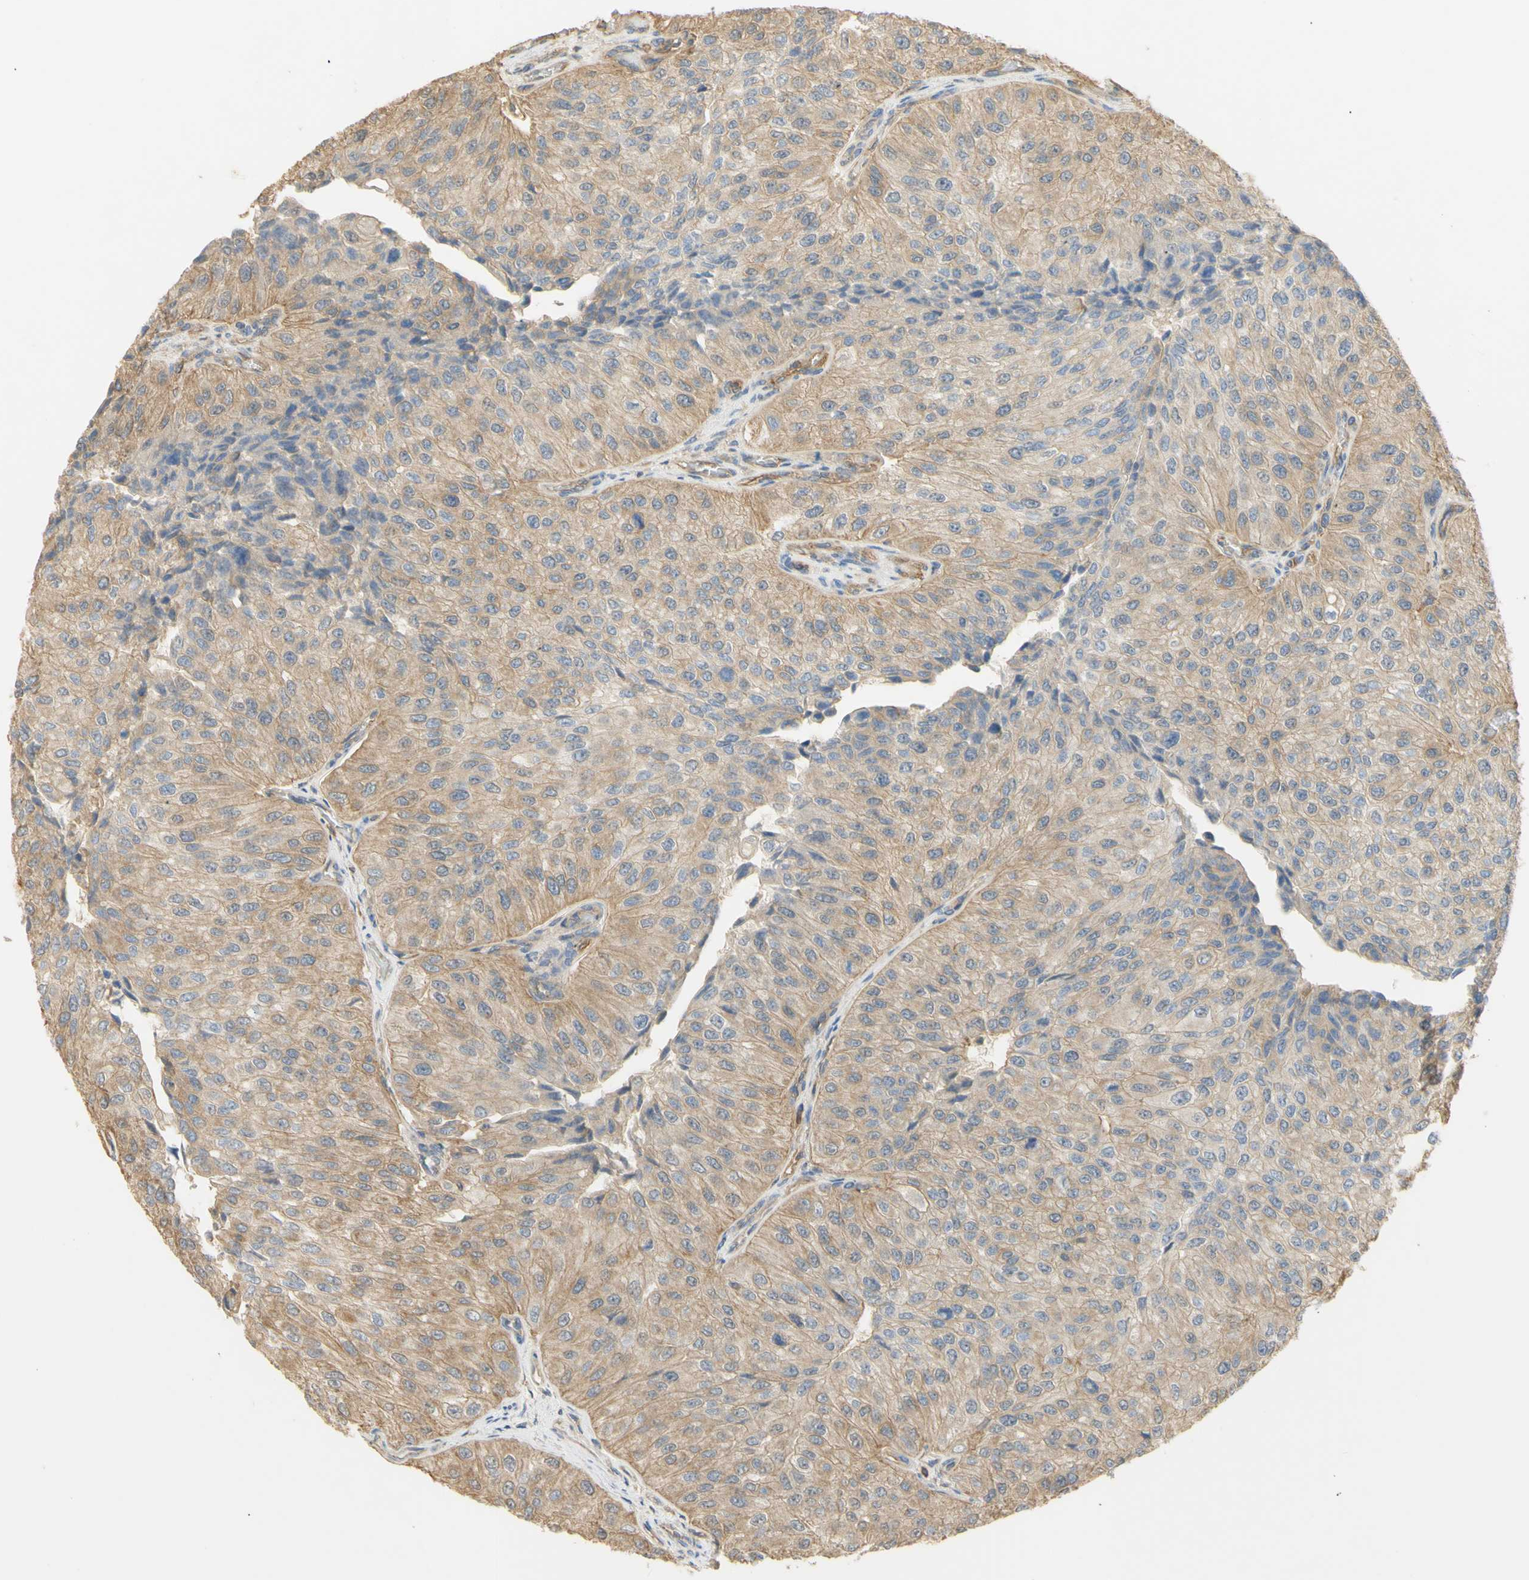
{"staining": {"intensity": "weak", "quantity": ">75%", "location": "cytoplasmic/membranous"}, "tissue": "urothelial cancer", "cell_type": "Tumor cells", "image_type": "cancer", "snomed": [{"axis": "morphology", "description": "Urothelial carcinoma, High grade"}, {"axis": "topography", "description": "Kidney"}, {"axis": "topography", "description": "Urinary bladder"}], "caption": "Immunohistochemical staining of urothelial cancer demonstrates low levels of weak cytoplasmic/membranous expression in approximately >75% of tumor cells. The staining was performed using DAB to visualize the protein expression in brown, while the nuclei were stained in blue with hematoxylin (Magnification: 20x).", "gene": "KCNE4", "patient": {"sex": "male", "age": 77}}